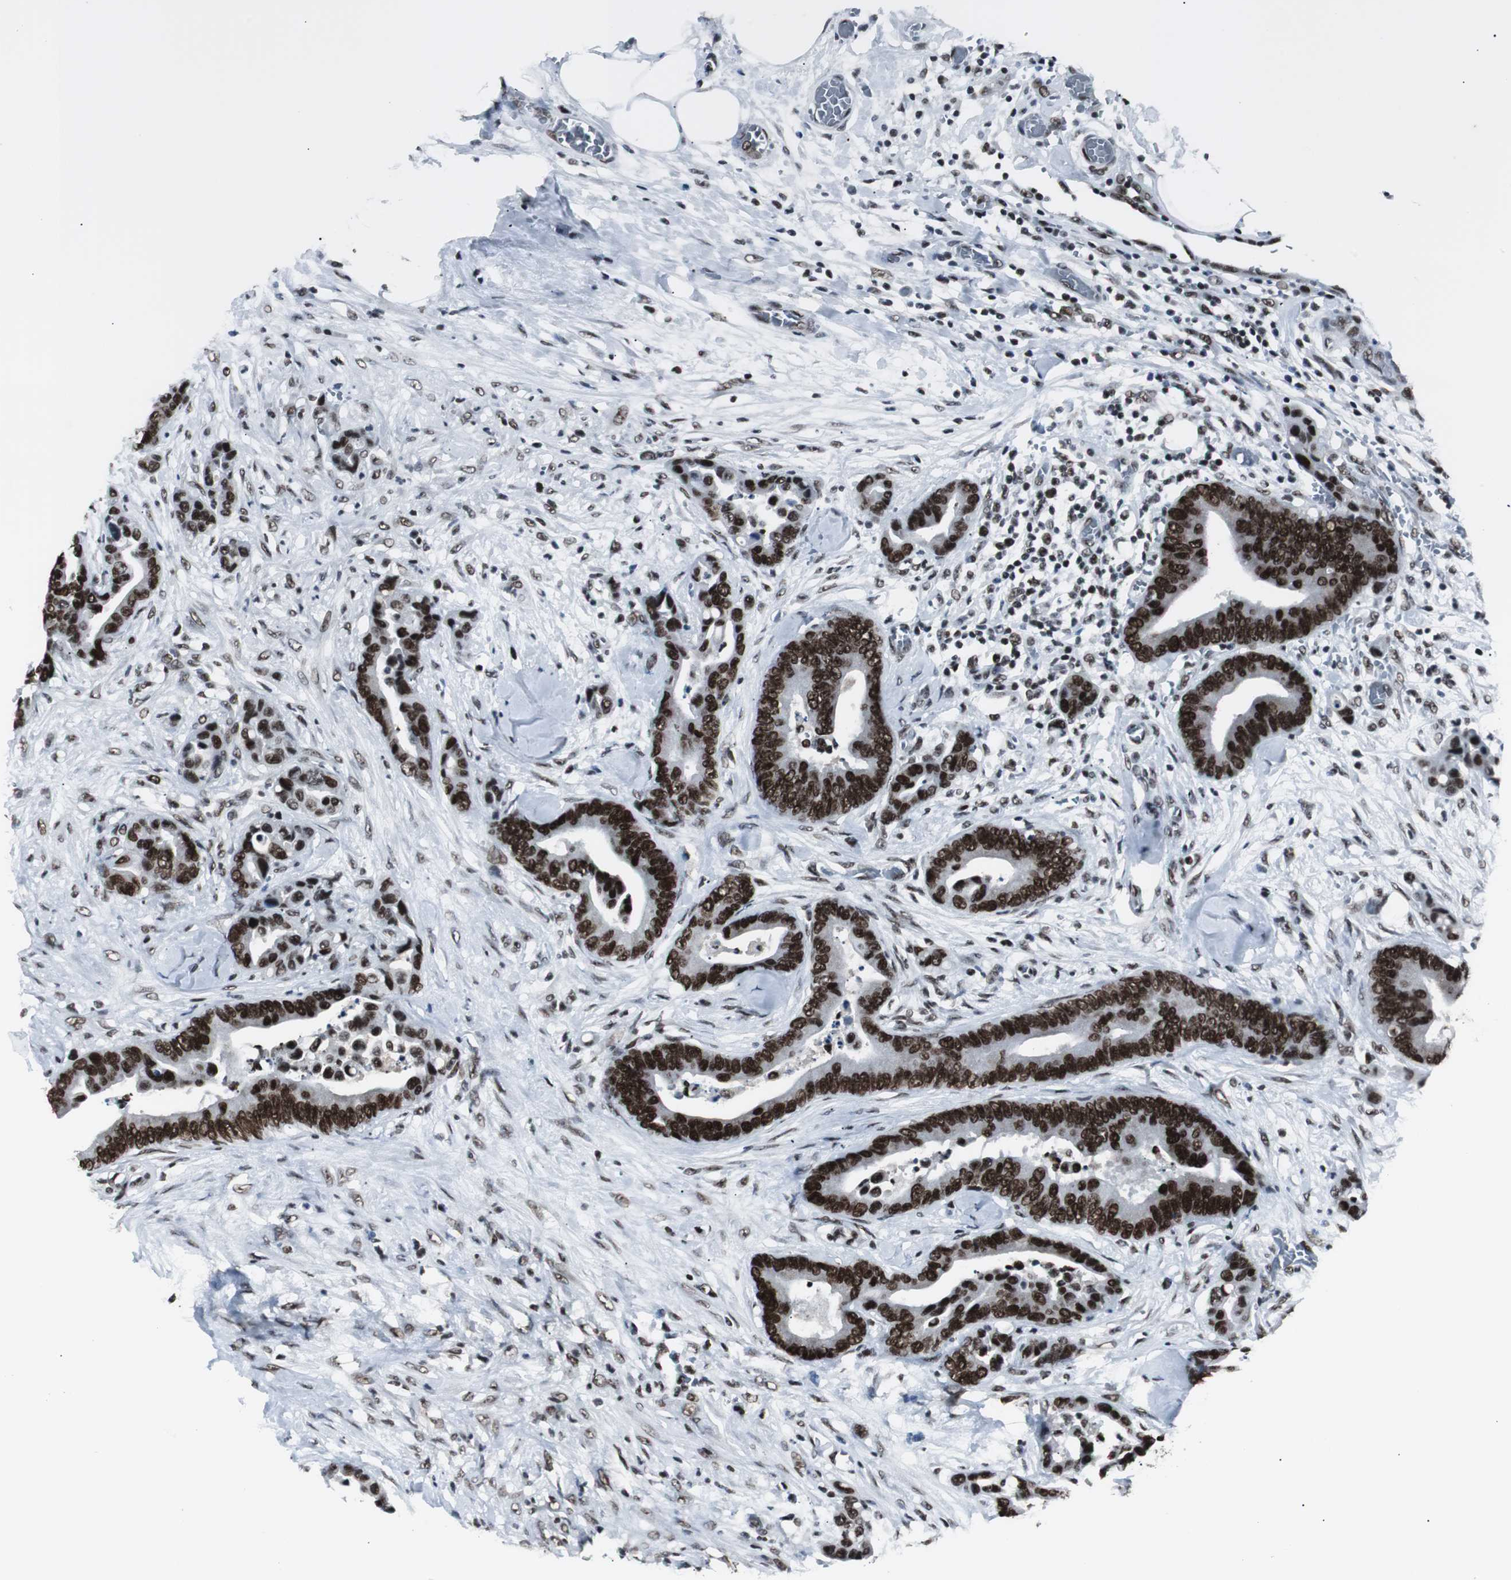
{"staining": {"intensity": "strong", "quantity": ">75%", "location": "nuclear"}, "tissue": "colorectal cancer", "cell_type": "Tumor cells", "image_type": "cancer", "snomed": [{"axis": "morphology", "description": "Adenocarcinoma, NOS"}, {"axis": "topography", "description": "Colon"}], "caption": "Colorectal cancer tissue displays strong nuclear positivity in about >75% of tumor cells, visualized by immunohistochemistry. The protein is shown in brown color, while the nuclei are stained blue.", "gene": "XRCC1", "patient": {"sex": "male", "age": 82}}